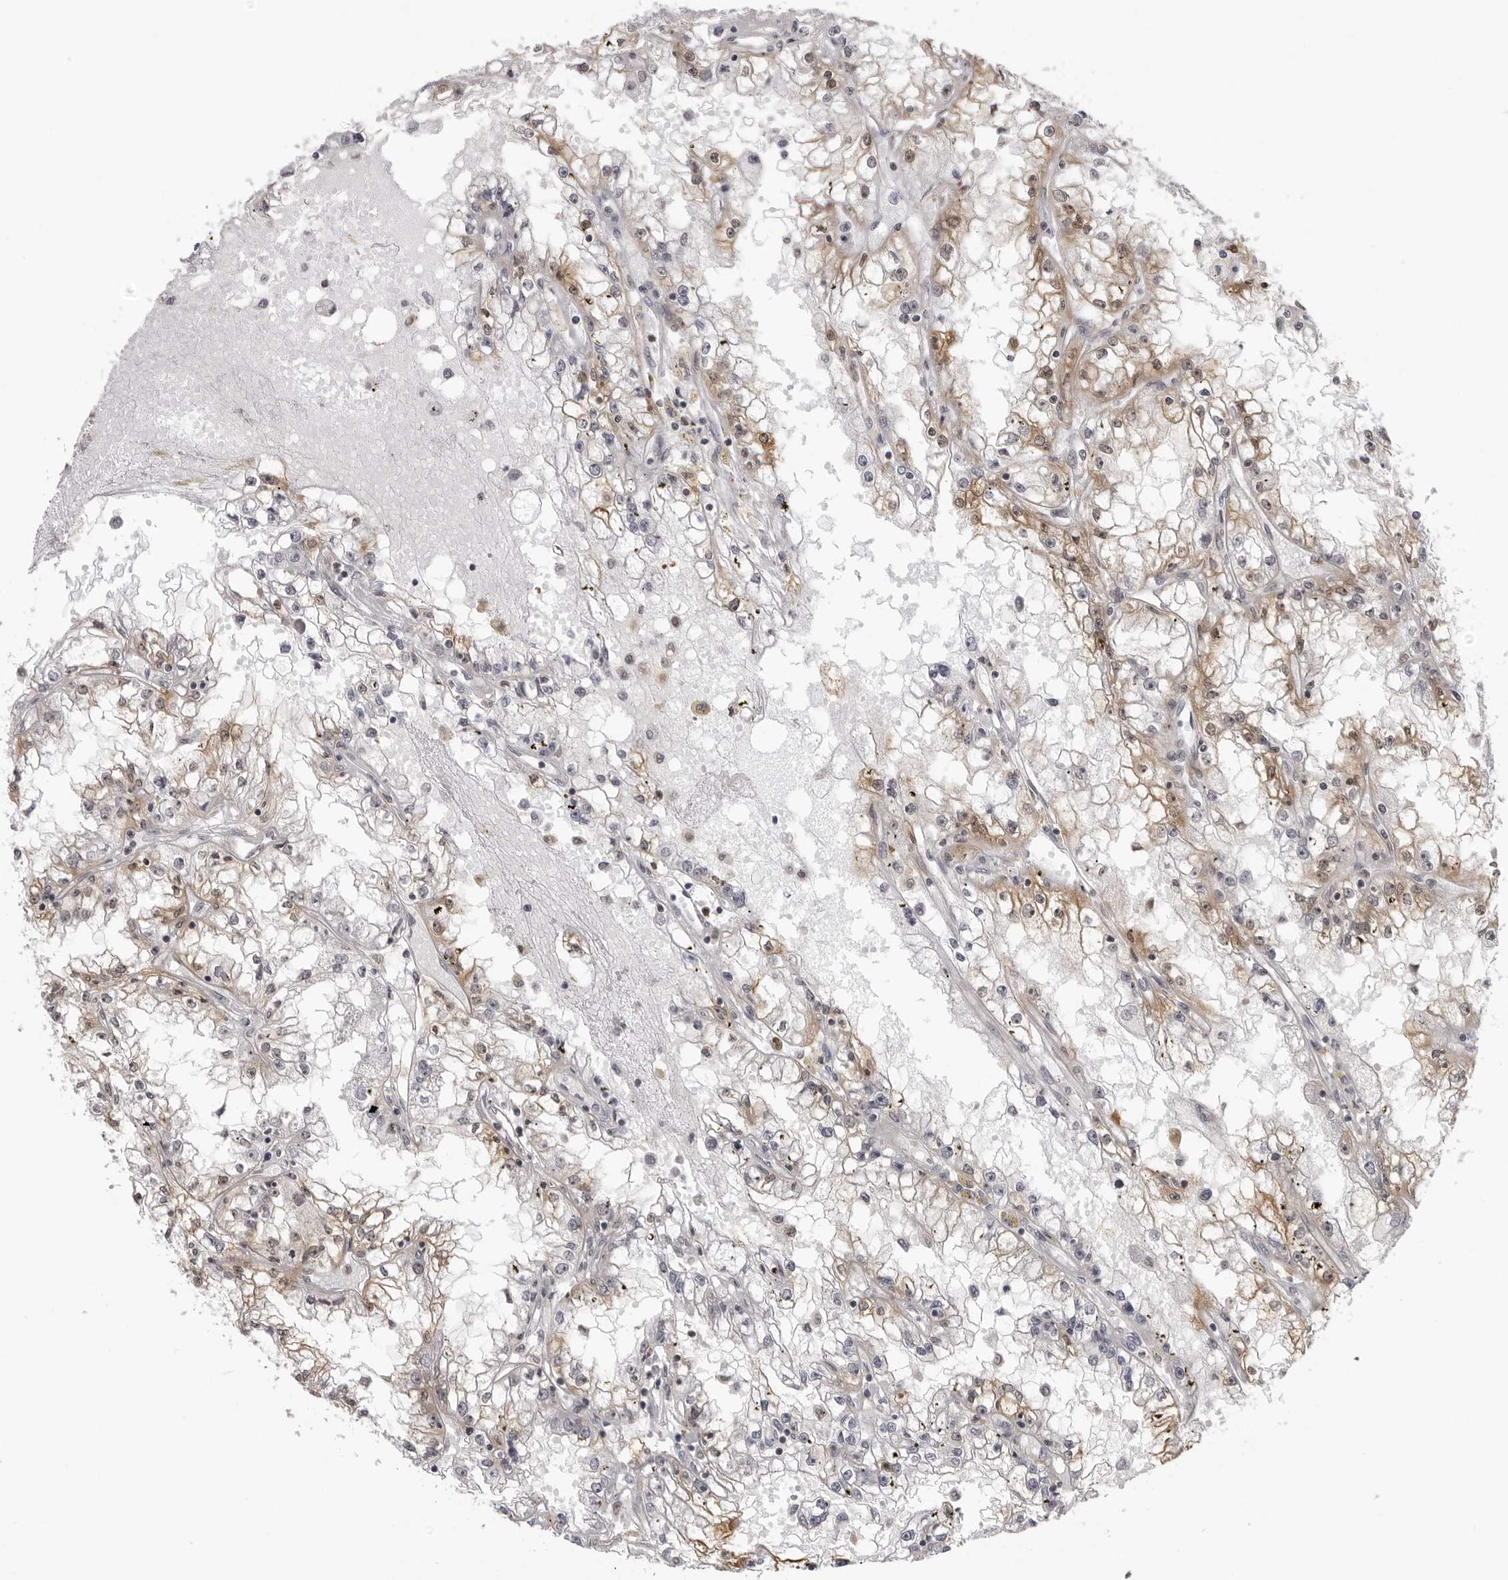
{"staining": {"intensity": "weak", "quantity": "<25%", "location": "cytoplasmic/membranous"}, "tissue": "renal cancer", "cell_type": "Tumor cells", "image_type": "cancer", "snomed": [{"axis": "morphology", "description": "Adenocarcinoma, NOS"}, {"axis": "topography", "description": "Kidney"}], "caption": "IHC micrograph of neoplastic tissue: renal adenocarcinoma stained with DAB (3,3'-diaminobenzidine) demonstrates no significant protein positivity in tumor cells.", "gene": "MRPS15", "patient": {"sex": "male", "age": 56}}